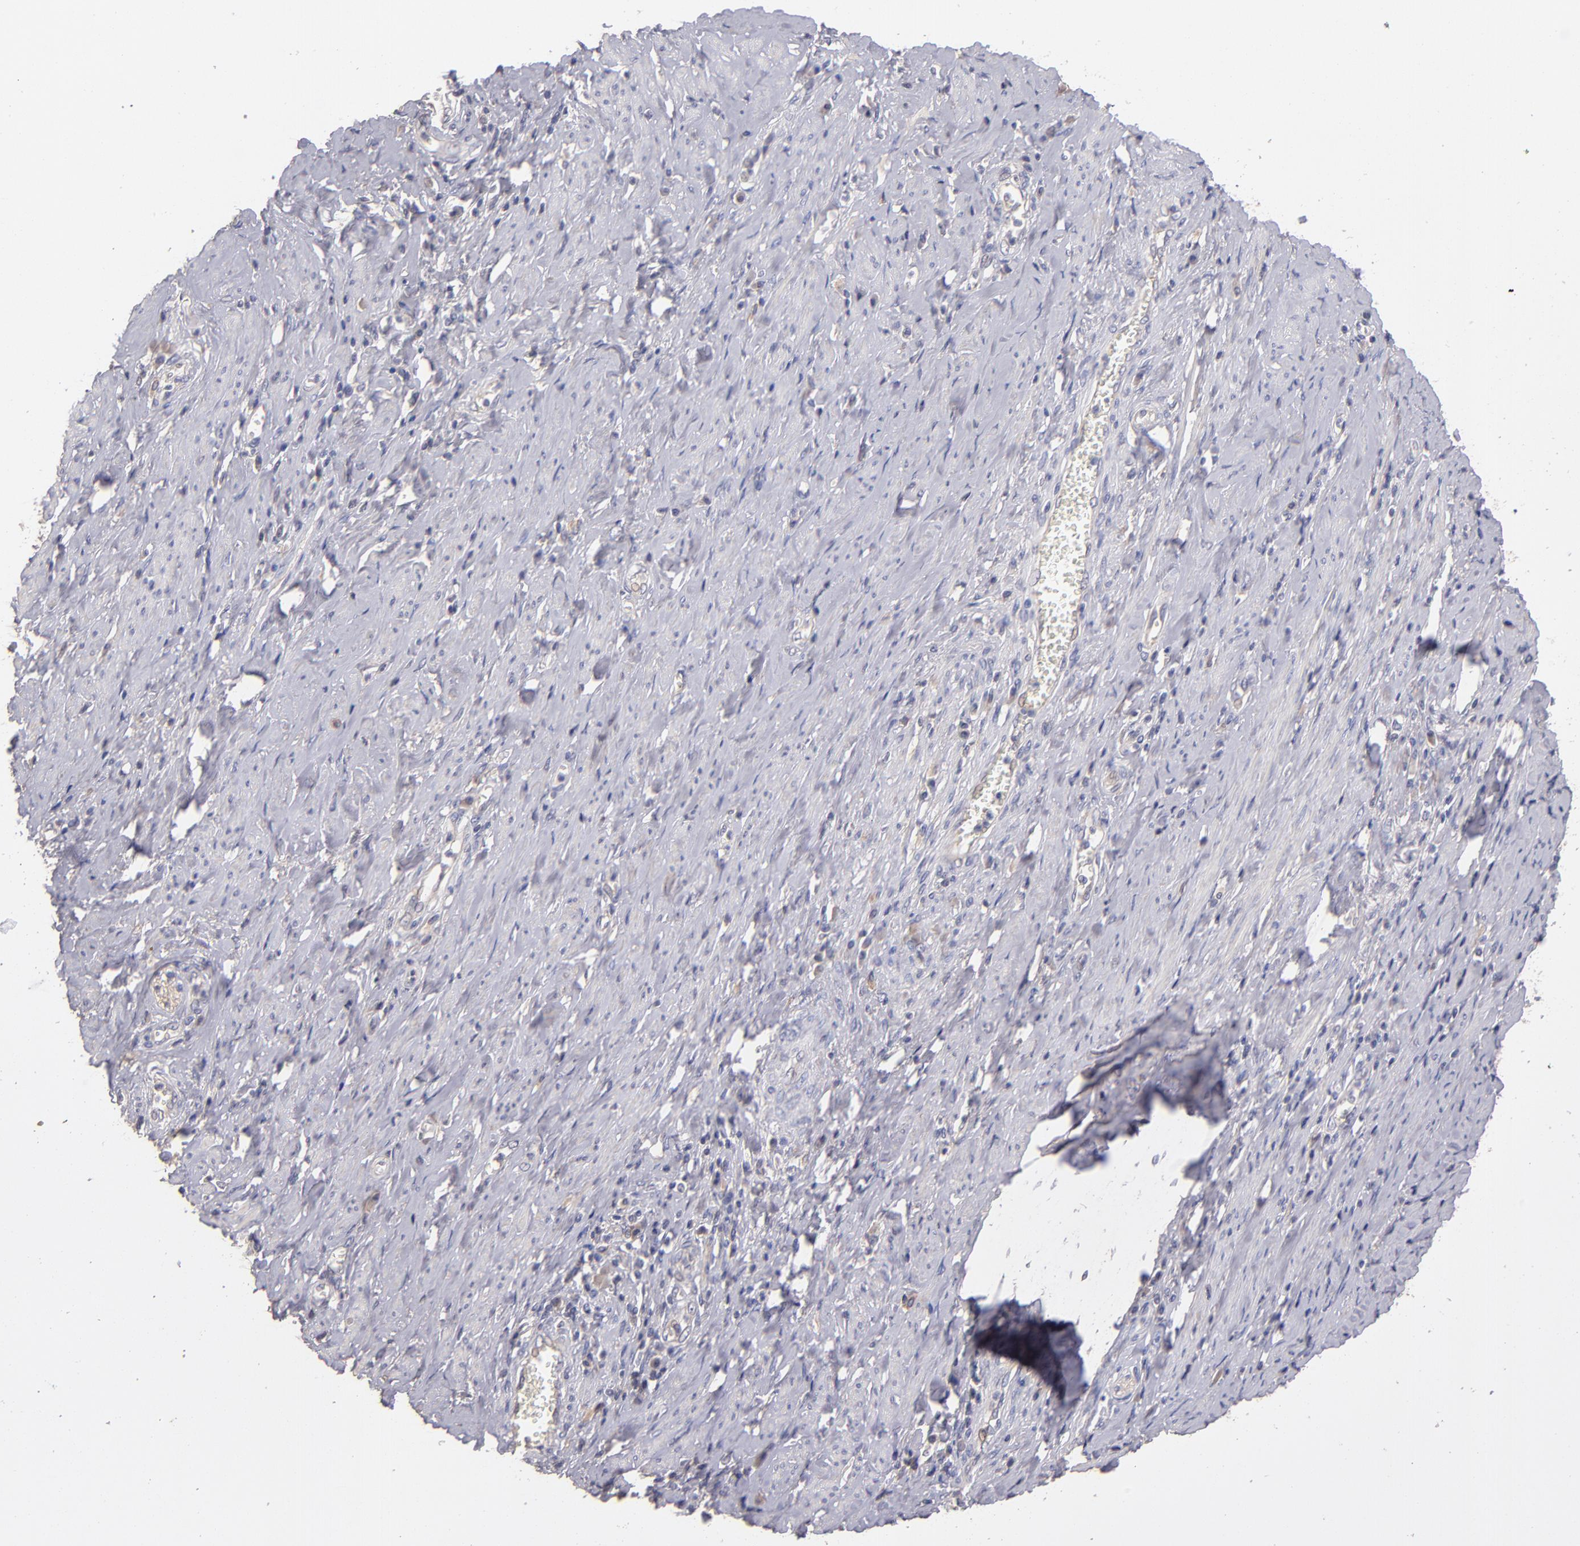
{"staining": {"intensity": "negative", "quantity": "none", "location": "none"}, "tissue": "cervical cancer", "cell_type": "Tumor cells", "image_type": "cancer", "snomed": [{"axis": "morphology", "description": "Squamous cell carcinoma, NOS"}, {"axis": "topography", "description": "Cervix"}], "caption": "Immunohistochemistry of human squamous cell carcinoma (cervical) displays no staining in tumor cells.", "gene": "GNAZ", "patient": {"sex": "female", "age": 53}}